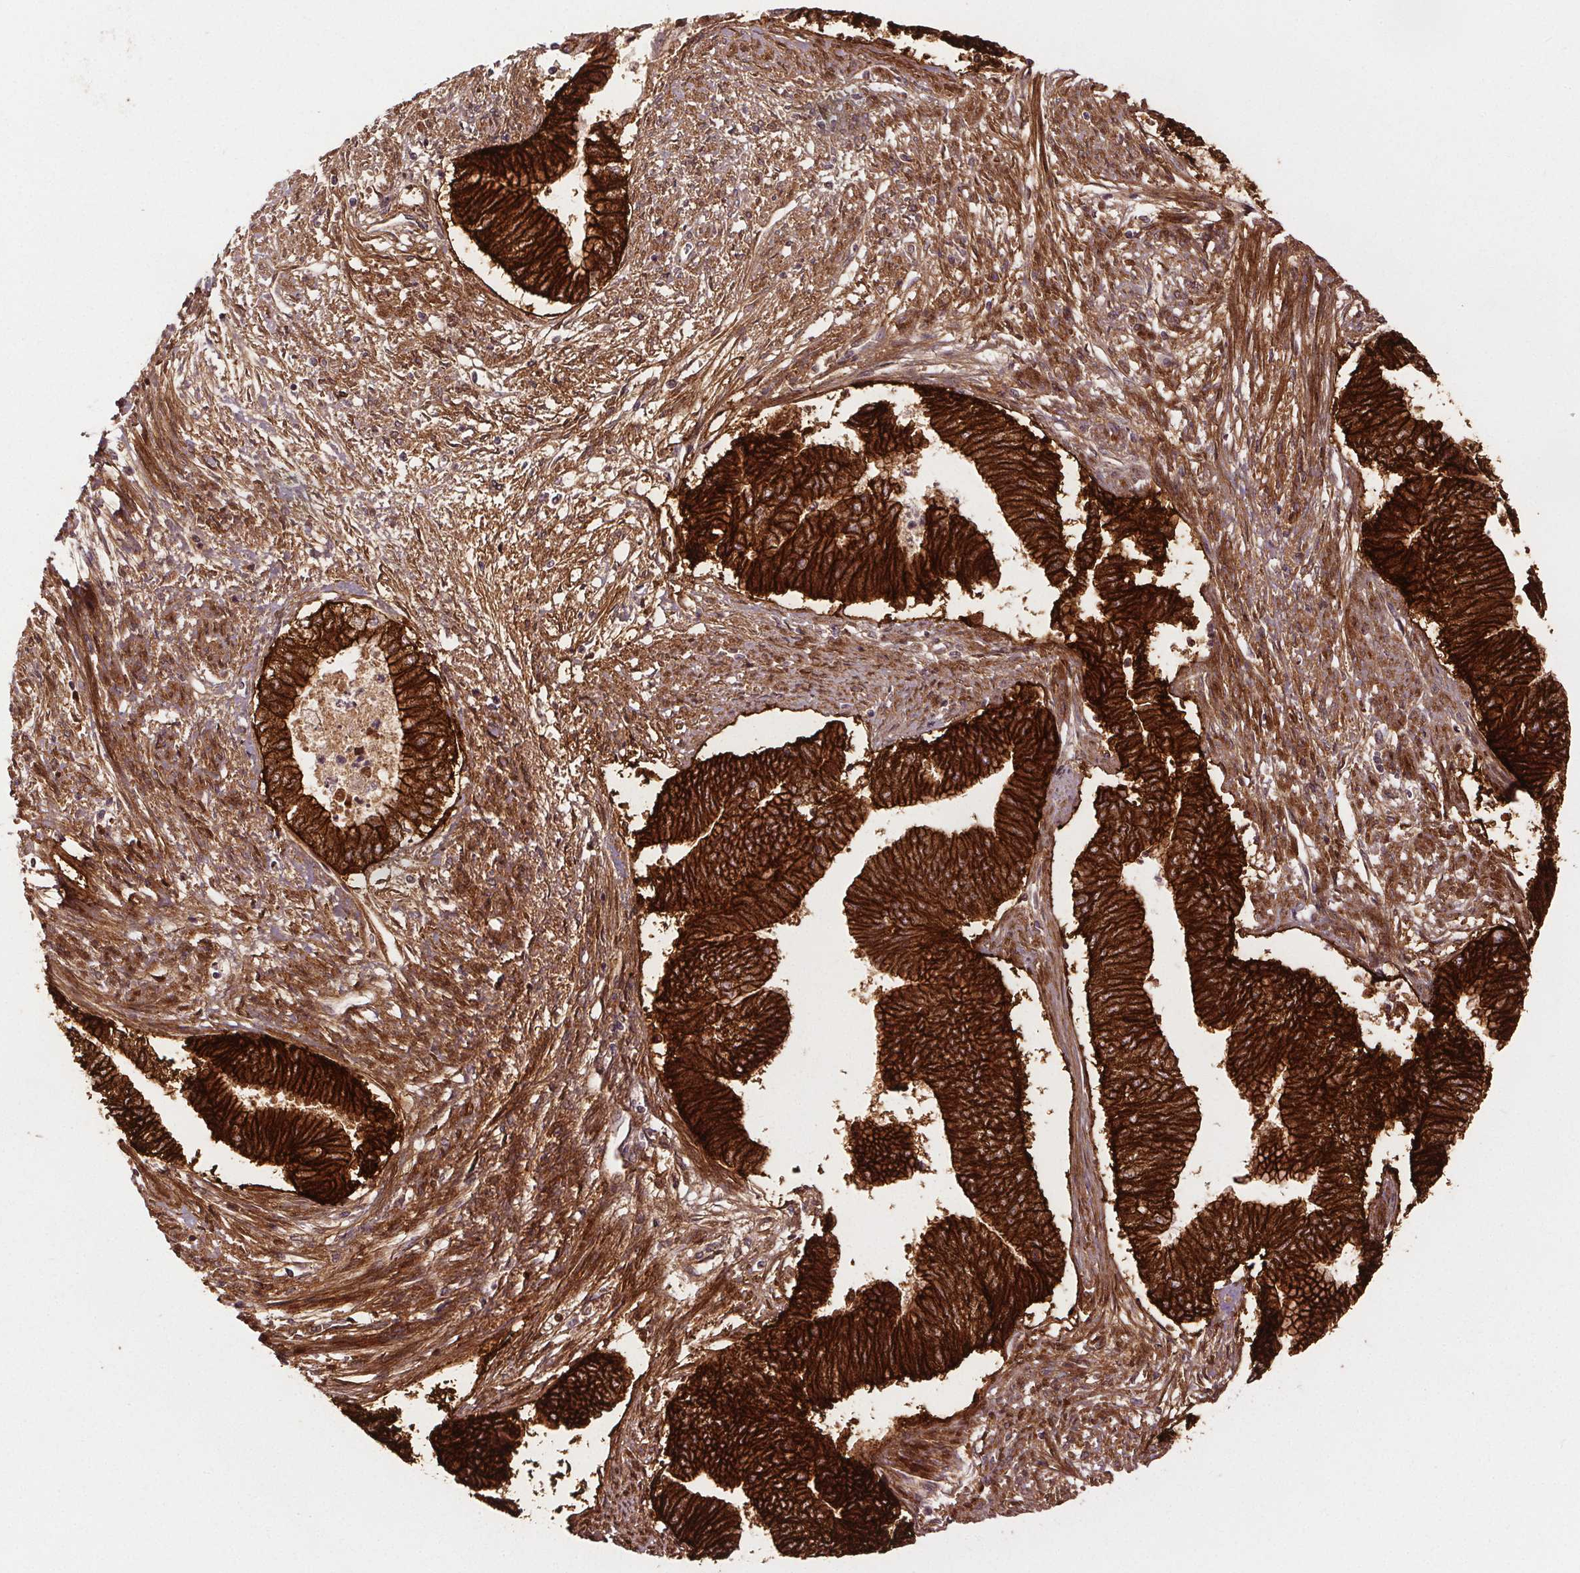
{"staining": {"intensity": "strong", "quantity": ">75%", "location": "cytoplasmic/membranous"}, "tissue": "endometrial cancer", "cell_type": "Tumor cells", "image_type": "cancer", "snomed": [{"axis": "morphology", "description": "Adenocarcinoma, NOS"}, {"axis": "topography", "description": "Endometrium"}], "caption": "Immunohistochemistry of human endometrial cancer (adenocarcinoma) reveals high levels of strong cytoplasmic/membranous positivity in approximately >75% of tumor cells. Using DAB (3,3'-diaminobenzidine) (brown) and hematoxylin (blue) stains, captured at high magnification using brightfield microscopy.", "gene": "EPHB3", "patient": {"sex": "female", "age": 65}}